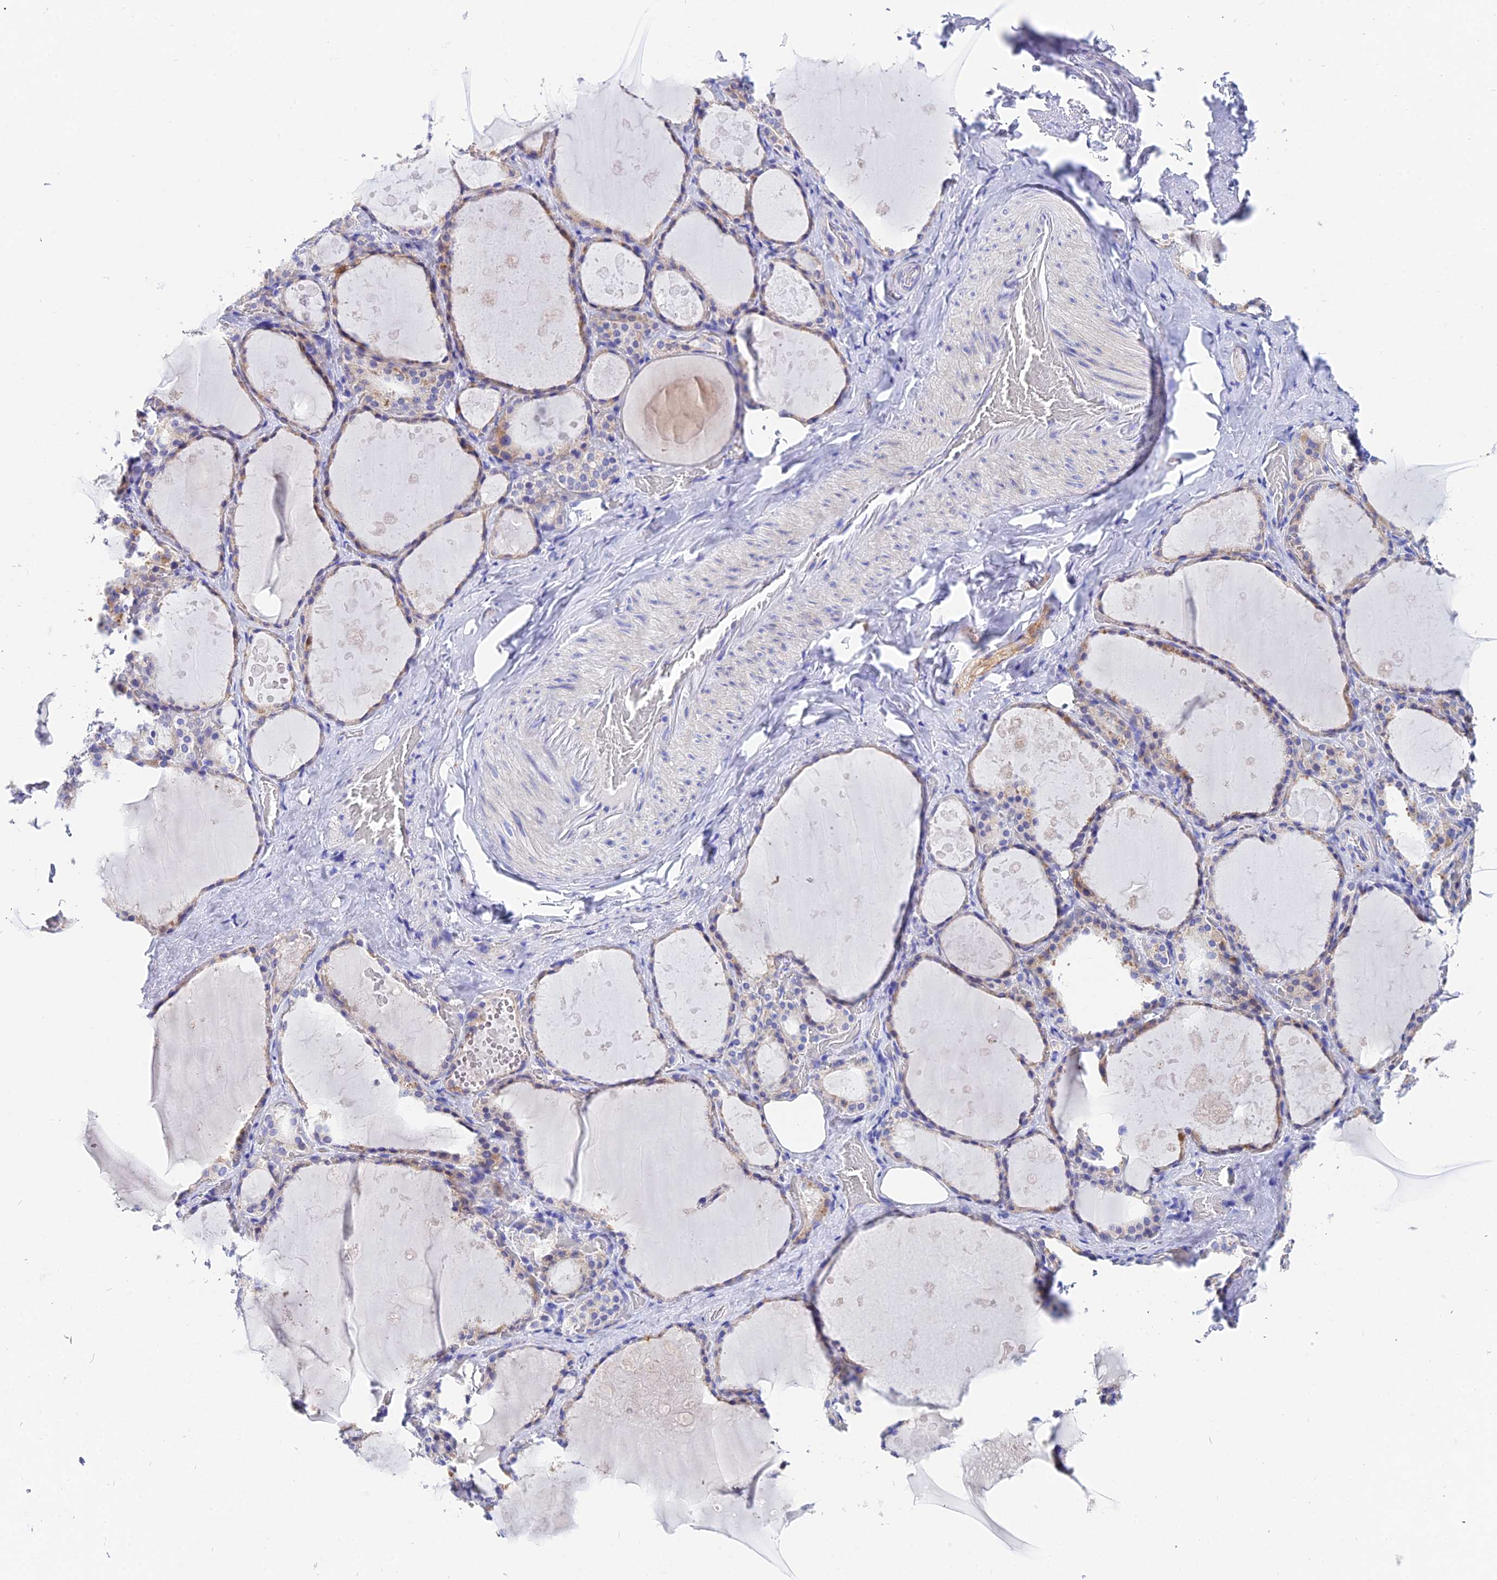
{"staining": {"intensity": "weak", "quantity": "25%-75%", "location": "cytoplasmic/membranous"}, "tissue": "thyroid gland", "cell_type": "Glandular cells", "image_type": "normal", "snomed": [{"axis": "morphology", "description": "Normal tissue, NOS"}, {"axis": "topography", "description": "Thyroid gland"}], "caption": "The micrograph reveals a brown stain indicating the presence of a protein in the cytoplasmic/membranous of glandular cells in thyroid gland.", "gene": "CEP41", "patient": {"sex": "male", "age": 61}}